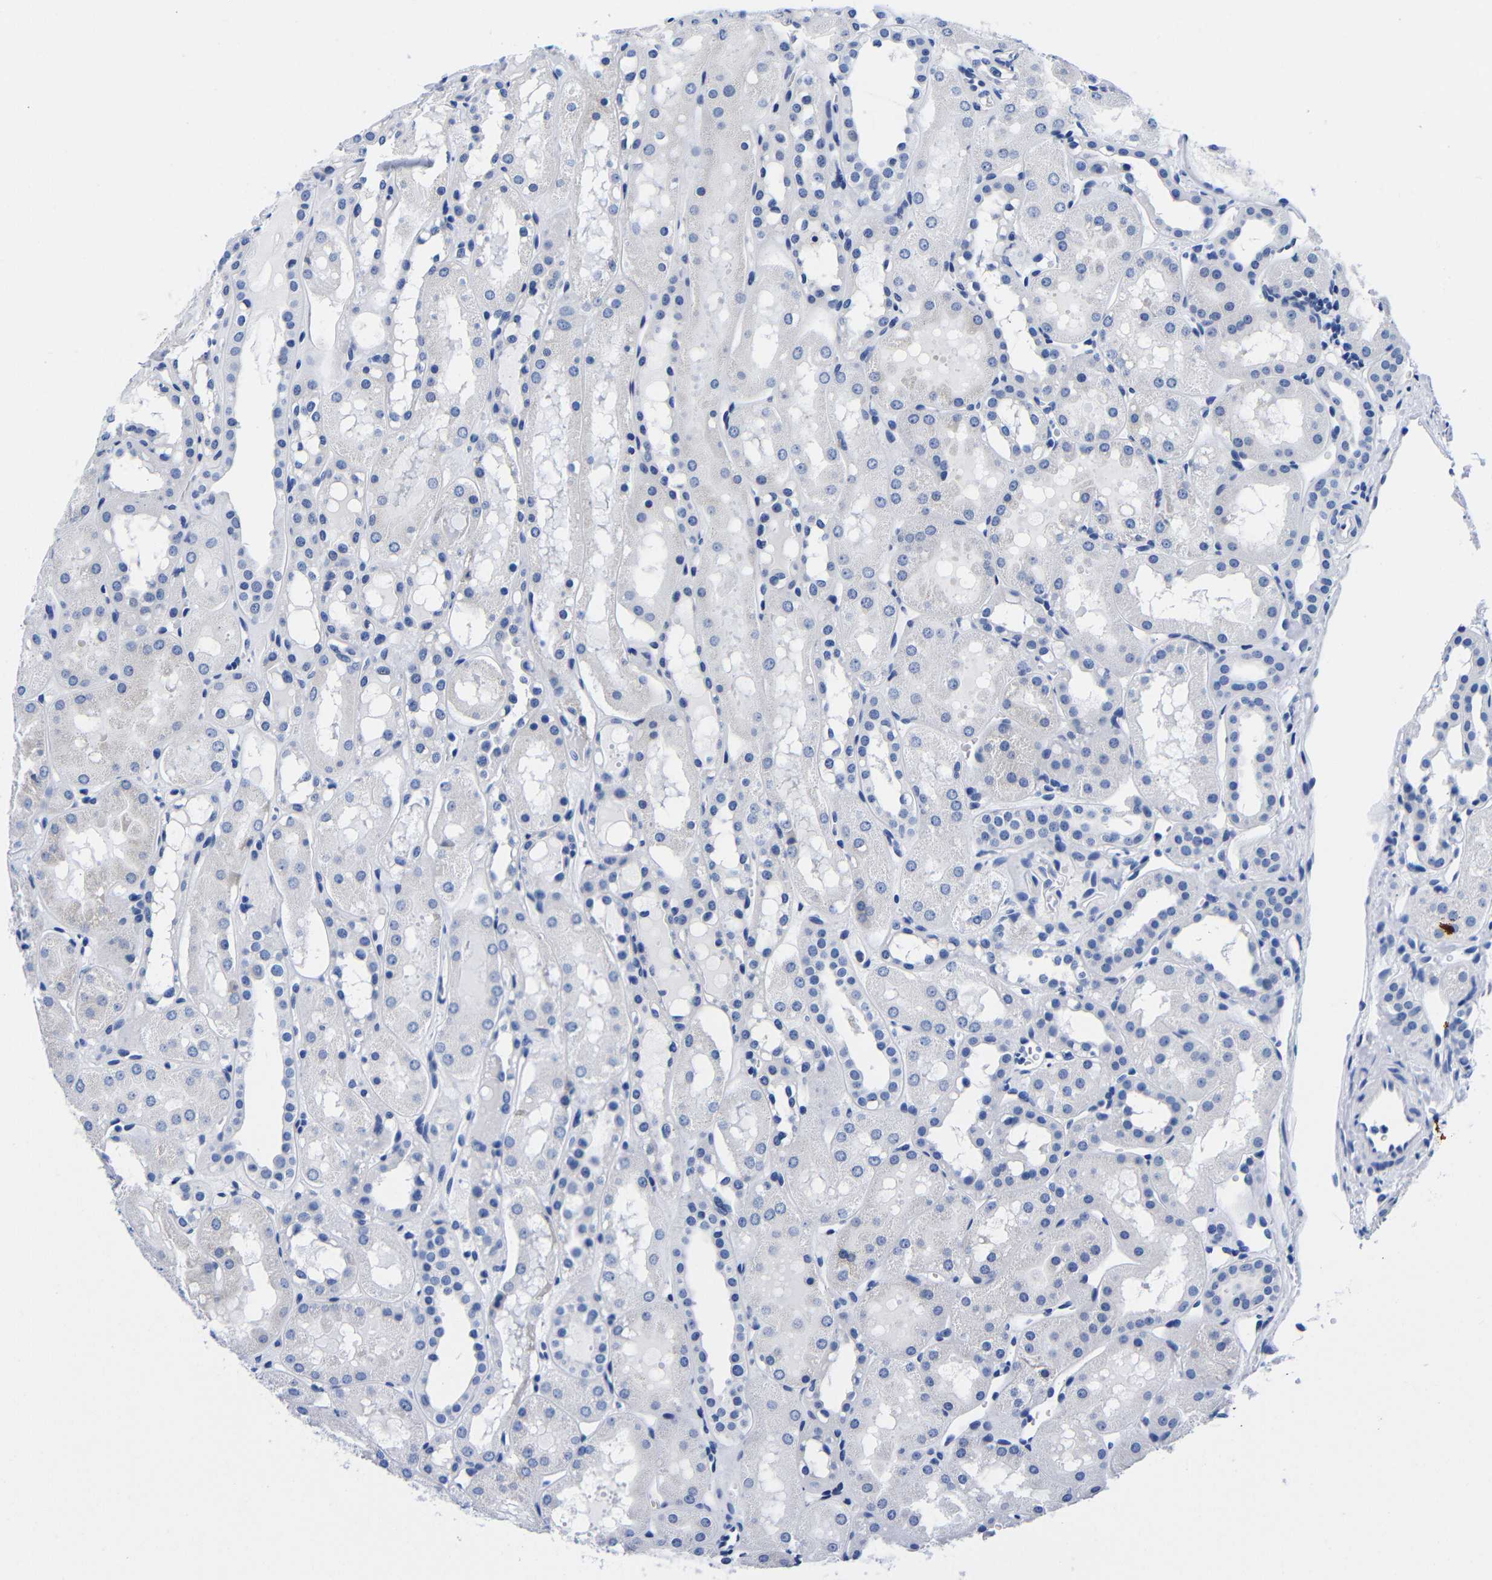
{"staining": {"intensity": "negative", "quantity": "none", "location": "none"}, "tissue": "kidney", "cell_type": "Cells in glomeruli", "image_type": "normal", "snomed": [{"axis": "morphology", "description": "Normal tissue, NOS"}, {"axis": "topography", "description": "Kidney"}, {"axis": "topography", "description": "Urinary bladder"}], "caption": "IHC of unremarkable human kidney reveals no expression in cells in glomeruli. (DAB immunohistochemistry visualized using brightfield microscopy, high magnification).", "gene": "CLEC4G", "patient": {"sex": "male", "age": 16}}